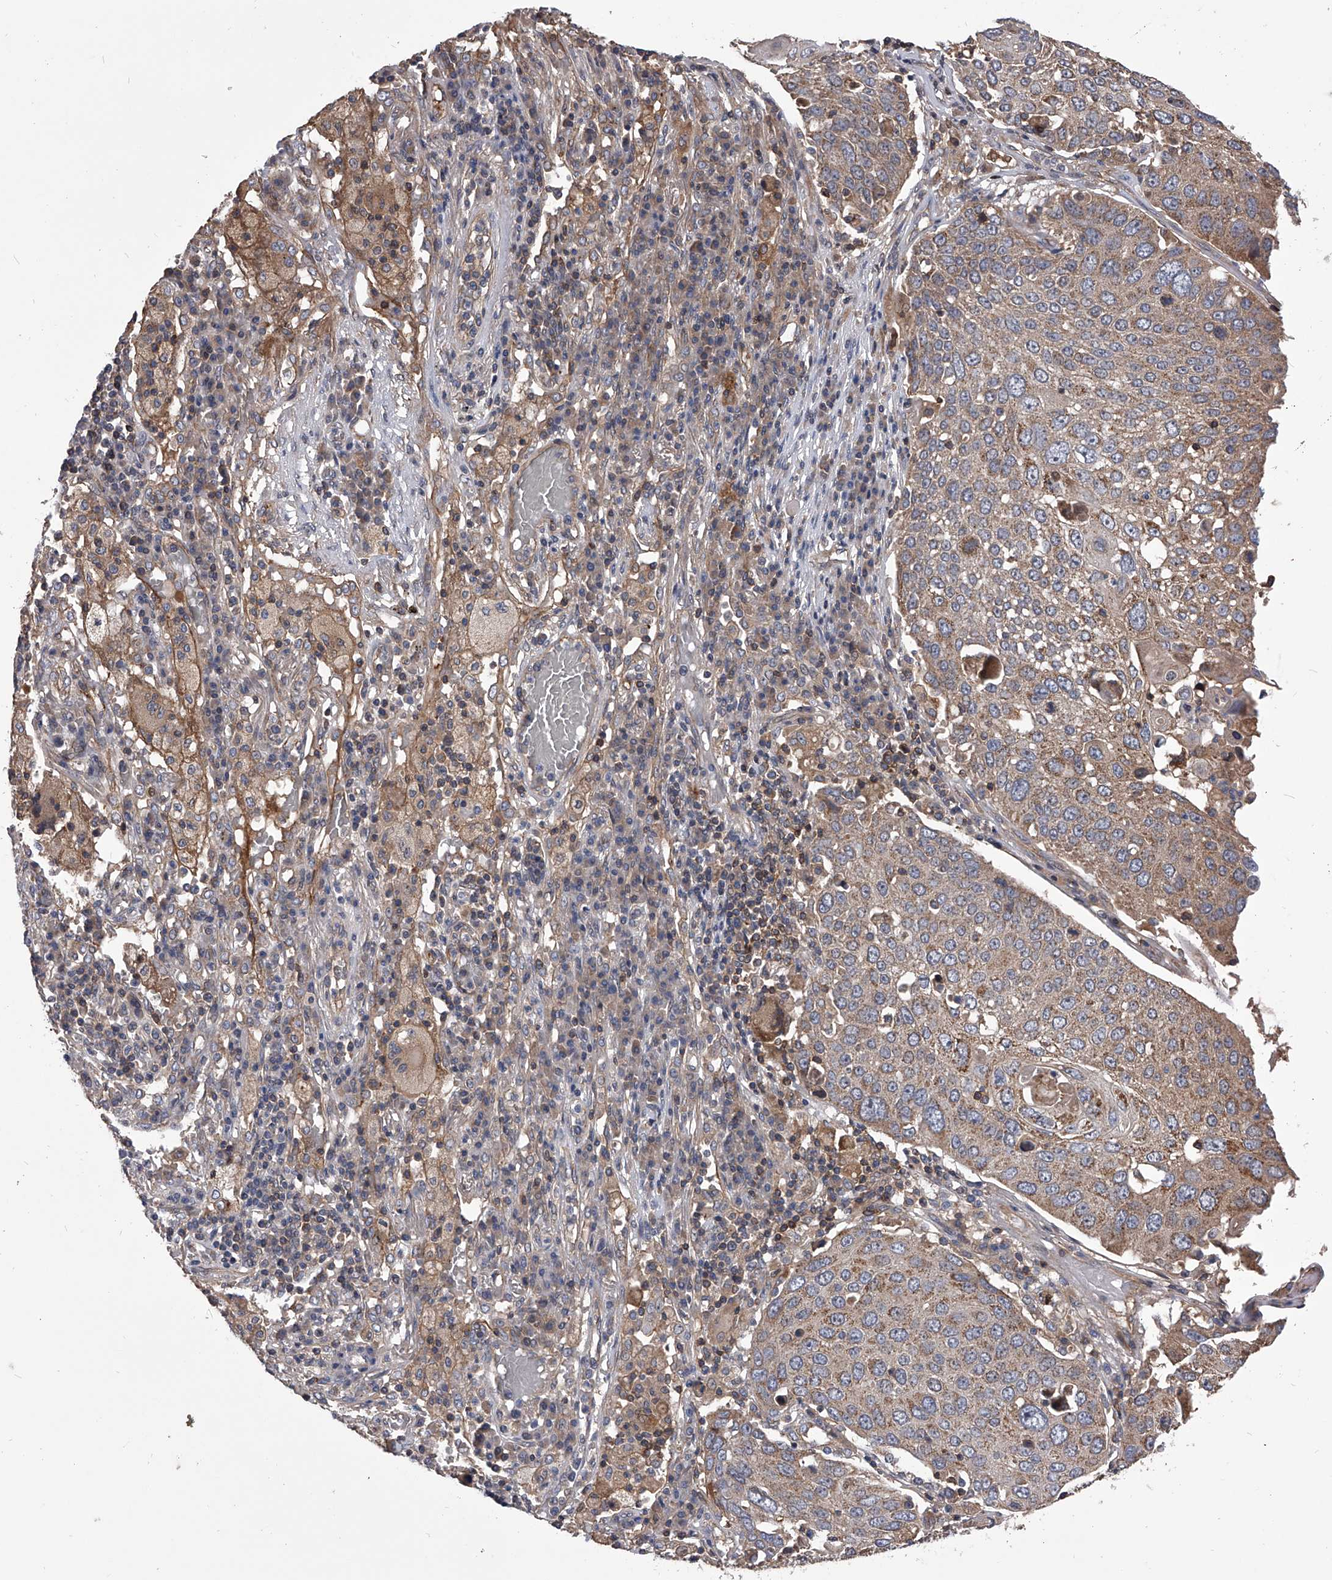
{"staining": {"intensity": "moderate", "quantity": ">75%", "location": "cytoplasmic/membranous"}, "tissue": "lung cancer", "cell_type": "Tumor cells", "image_type": "cancer", "snomed": [{"axis": "morphology", "description": "Squamous cell carcinoma, NOS"}, {"axis": "topography", "description": "Lung"}], "caption": "Tumor cells display moderate cytoplasmic/membranous expression in approximately >75% of cells in lung squamous cell carcinoma. The staining is performed using DAB brown chromogen to label protein expression. The nuclei are counter-stained blue using hematoxylin.", "gene": "CUL7", "patient": {"sex": "male", "age": 65}}